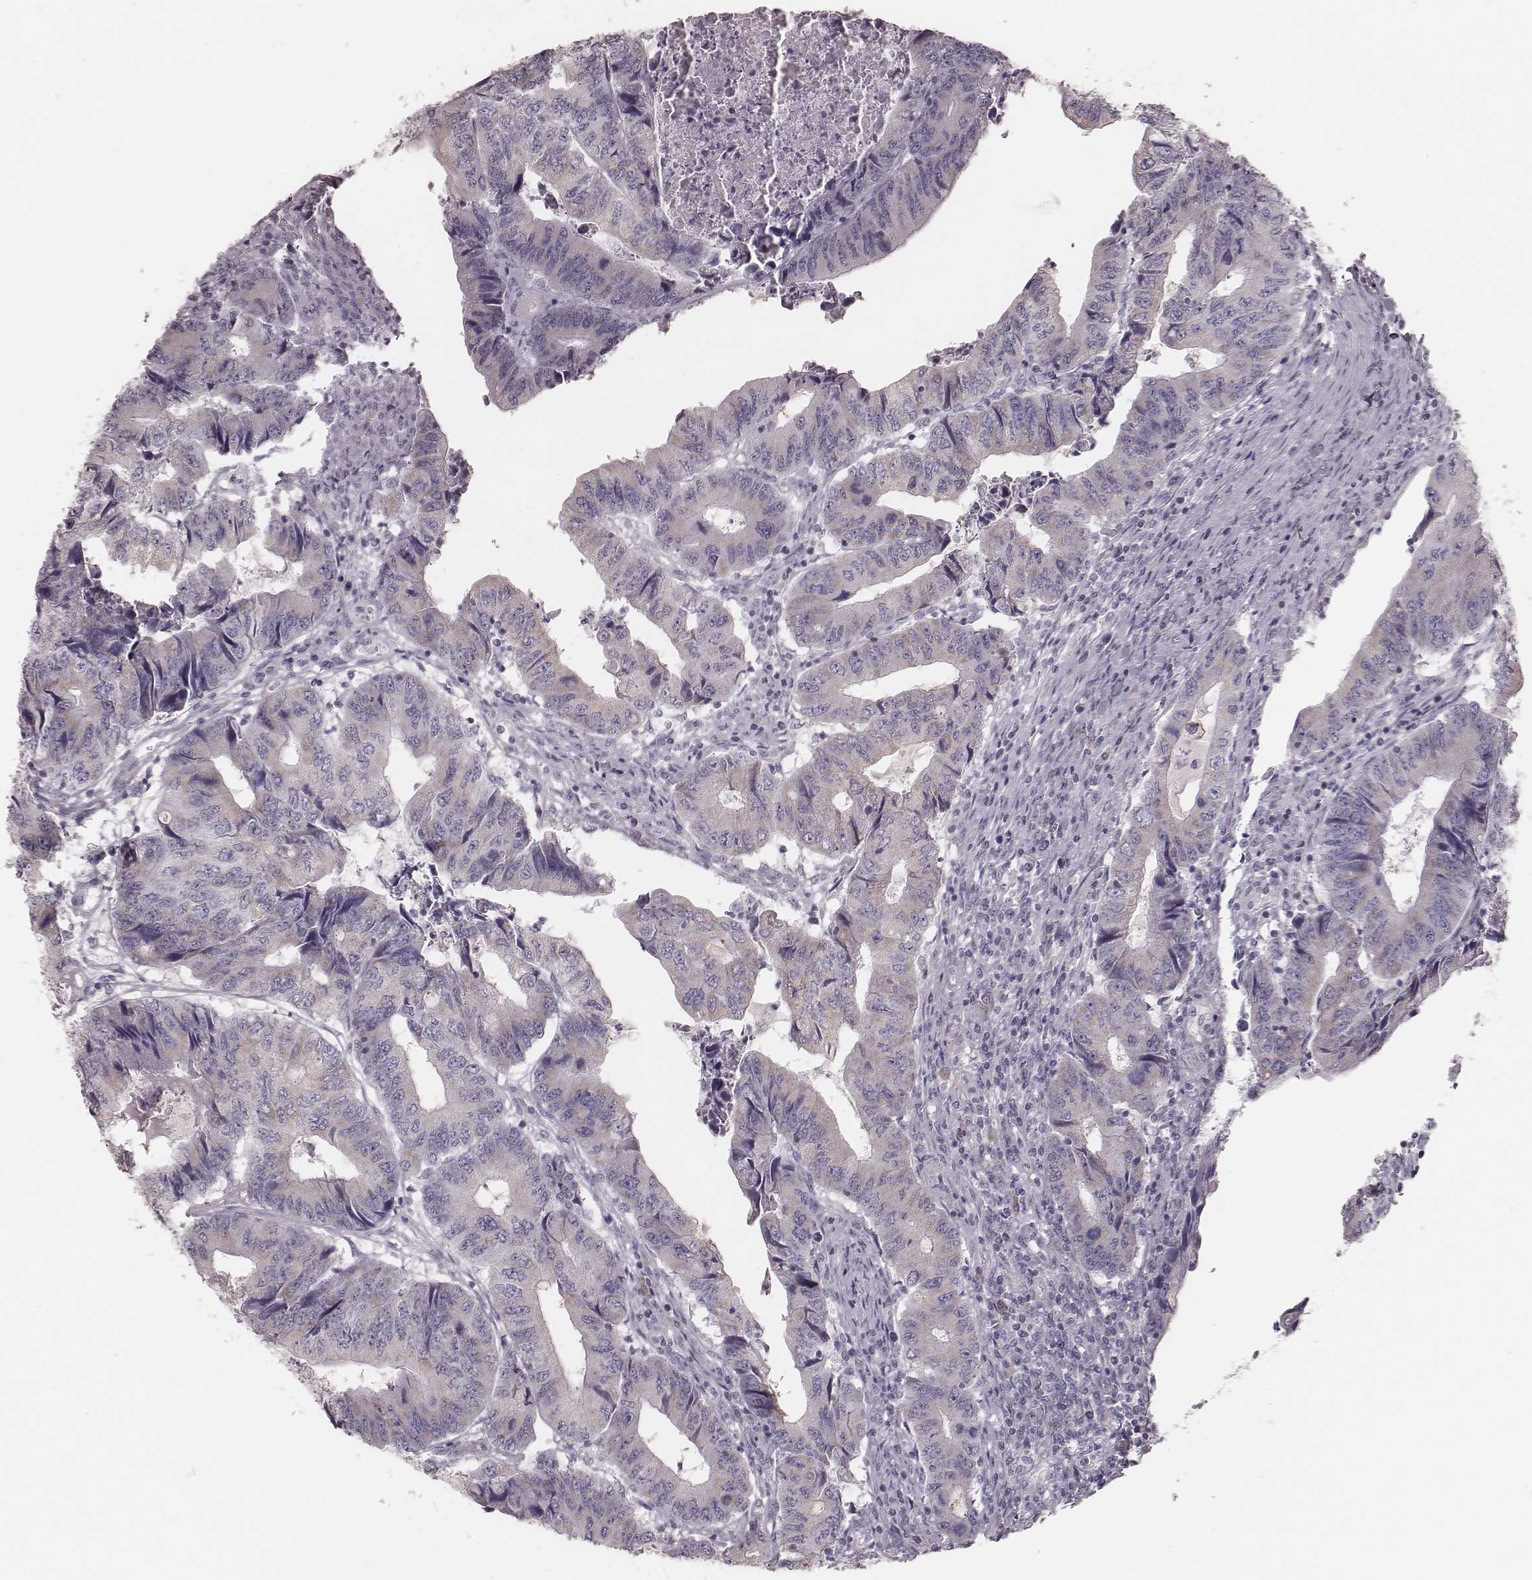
{"staining": {"intensity": "negative", "quantity": "none", "location": "none"}, "tissue": "colorectal cancer", "cell_type": "Tumor cells", "image_type": "cancer", "snomed": [{"axis": "morphology", "description": "Adenocarcinoma, NOS"}, {"axis": "topography", "description": "Colon"}], "caption": "The immunohistochemistry (IHC) histopathology image has no significant expression in tumor cells of colorectal adenocarcinoma tissue.", "gene": "KIF5C", "patient": {"sex": "male", "age": 53}}